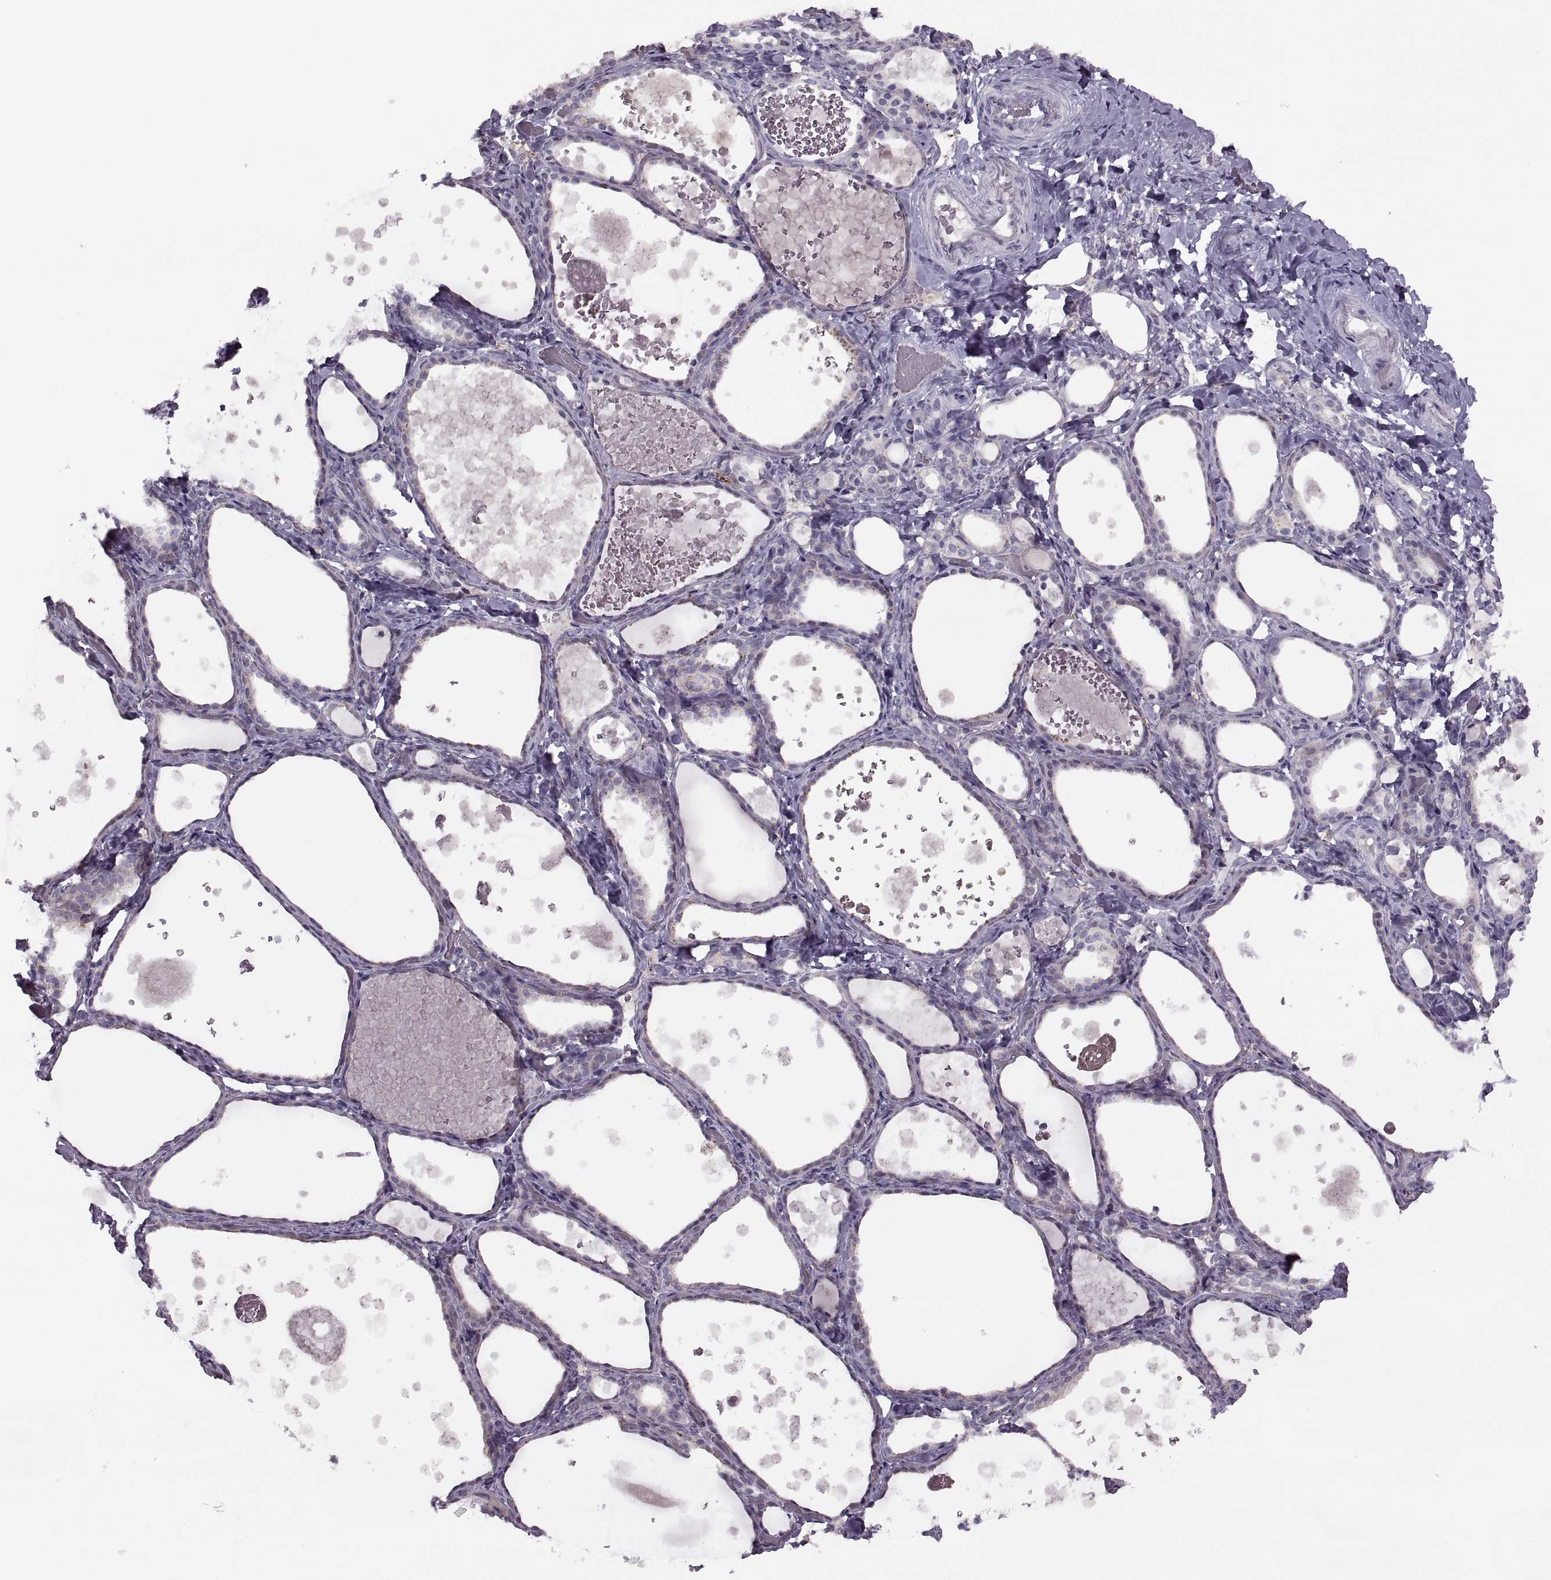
{"staining": {"intensity": "weak", "quantity": "25%-75%", "location": "cytoplasmic/membranous"}, "tissue": "thyroid gland", "cell_type": "Glandular cells", "image_type": "normal", "snomed": [{"axis": "morphology", "description": "Normal tissue, NOS"}, {"axis": "topography", "description": "Thyroid gland"}], "caption": "Protein positivity by immunohistochemistry (IHC) demonstrates weak cytoplasmic/membranous staining in about 25%-75% of glandular cells in normal thyroid gland.", "gene": "H2AP", "patient": {"sex": "female", "age": 56}}